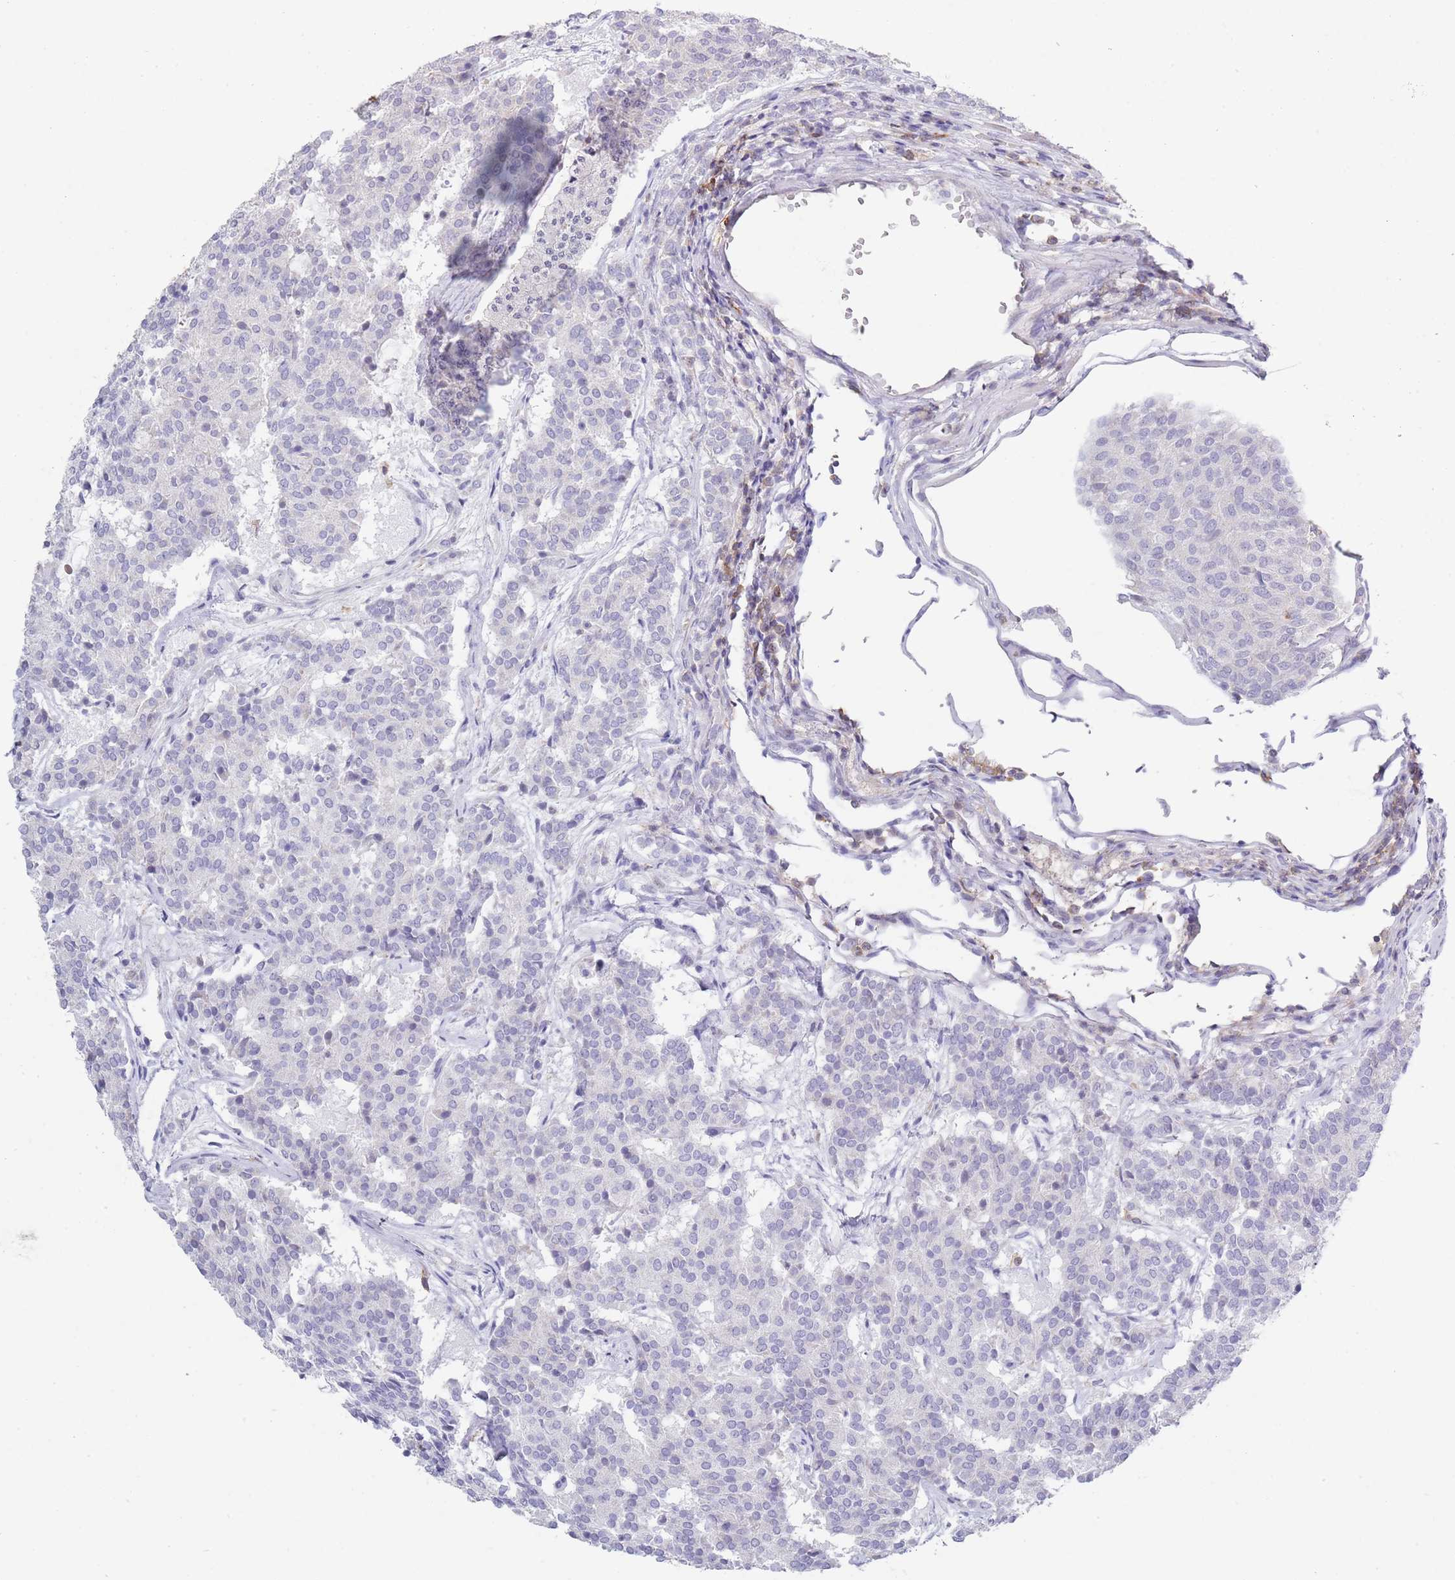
{"staining": {"intensity": "negative", "quantity": "none", "location": "none"}, "tissue": "carcinoid", "cell_type": "Tumor cells", "image_type": "cancer", "snomed": [{"axis": "morphology", "description": "Carcinoid, malignant, NOS"}, {"axis": "topography", "description": "Pancreas"}], "caption": "Immunohistochemical staining of malignant carcinoid shows no significant staining in tumor cells.", "gene": "LPXN", "patient": {"sex": "female", "age": 54}}